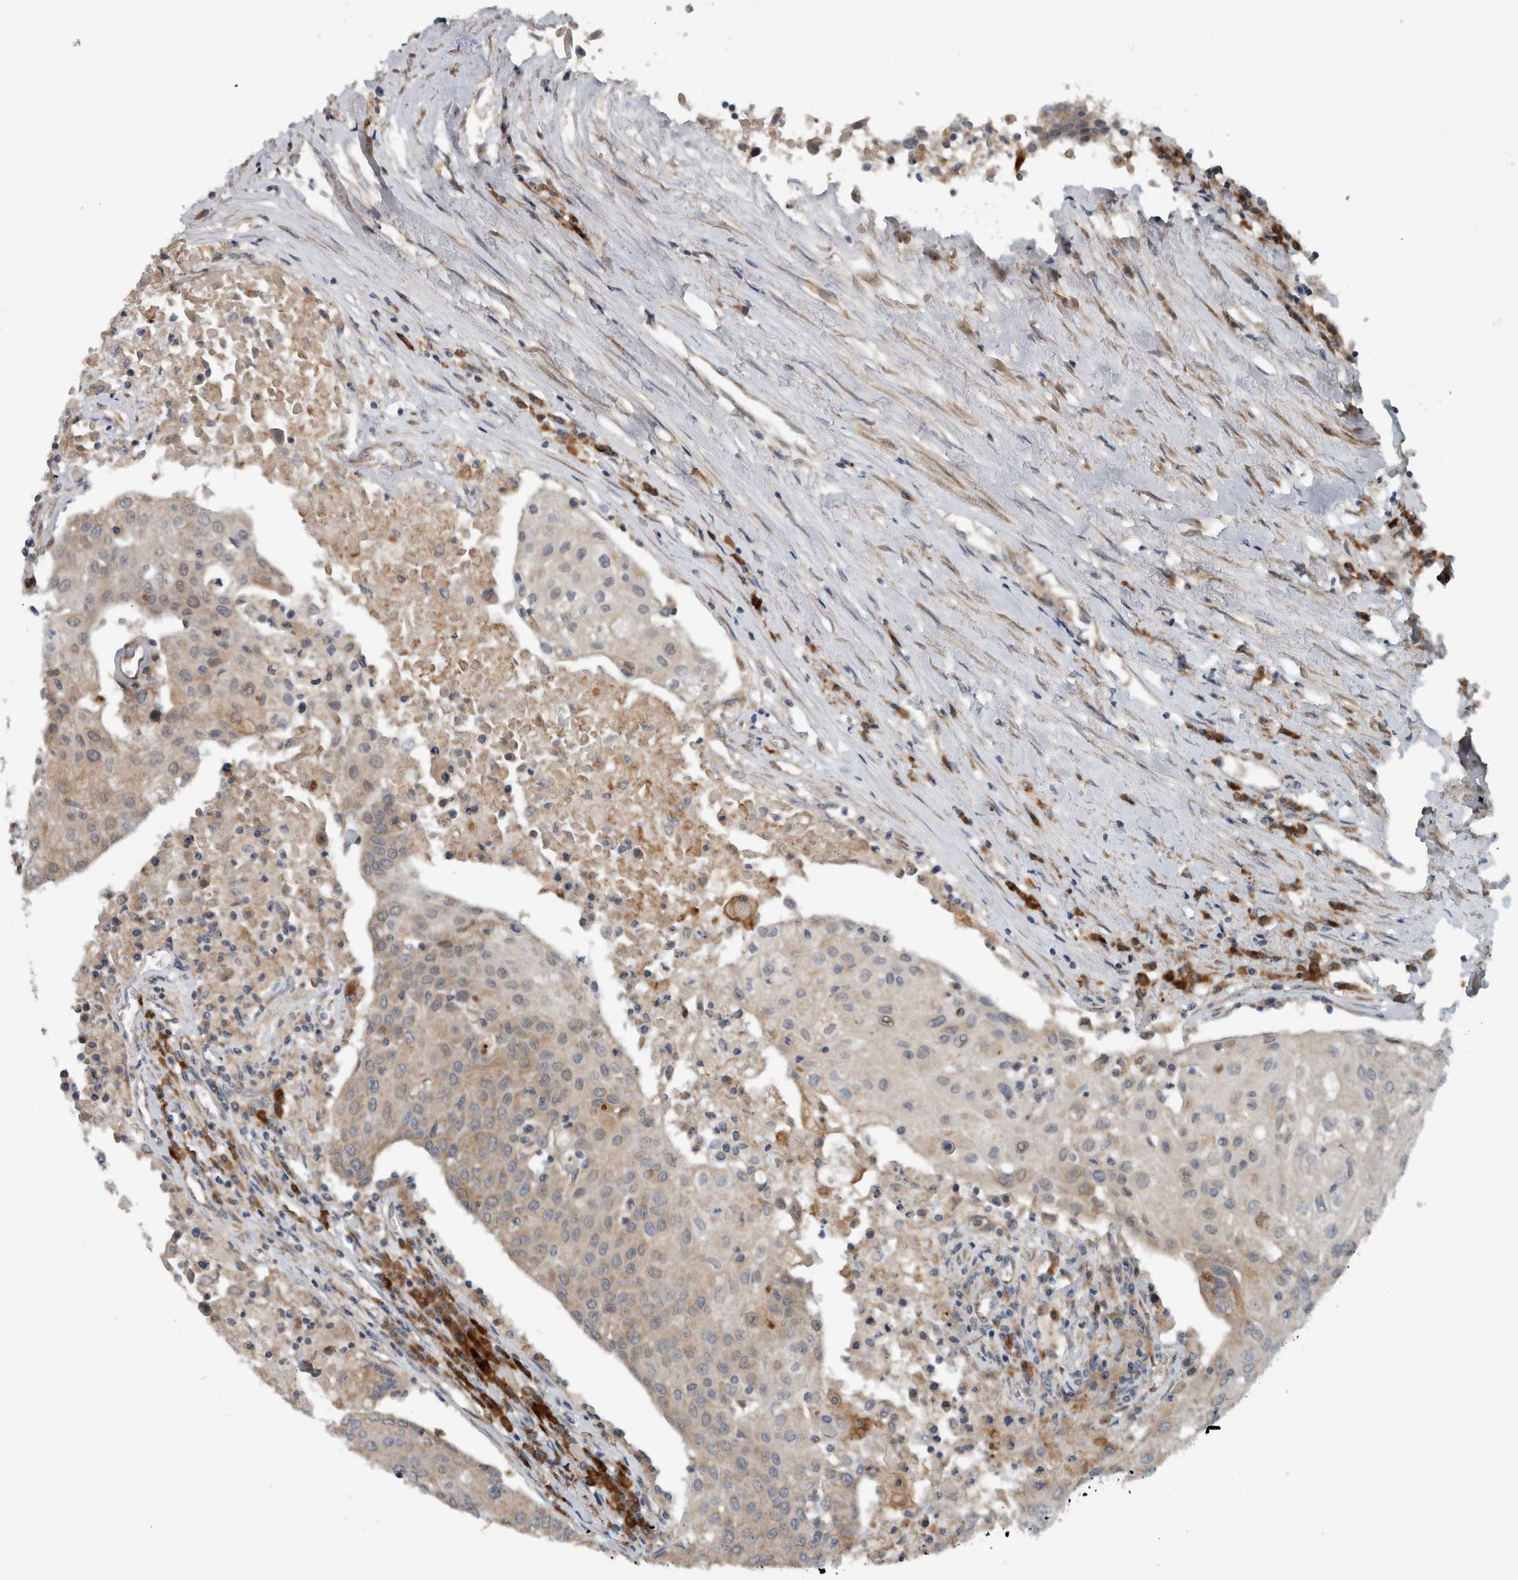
{"staining": {"intensity": "weak", "quantity": "25%-75%", "location": "cytoplasmic/membranous"}, "tissue": "urothelial cancer", "cell_type": "Tumor cells", "image_type": "cancer", "snomed": [{"axis": "morphology", "description": "Urothelial carcinoma, High grade"}, {"axis": "topography", "description": "Urinary bladder"}], "caption": "Immunohistochemical staining of urothelial carcinoma (high-grade) displays low levels of weak cytoplasmic/membranous protein staining in about 25%-75% of tumor cells. The staining was performed using DAB, with brown indicating positive protein expression. Nuclei are stained blue with hematoxylin.", "gene": "GBA2", "patient": {"sex": "female", "age": 85}}